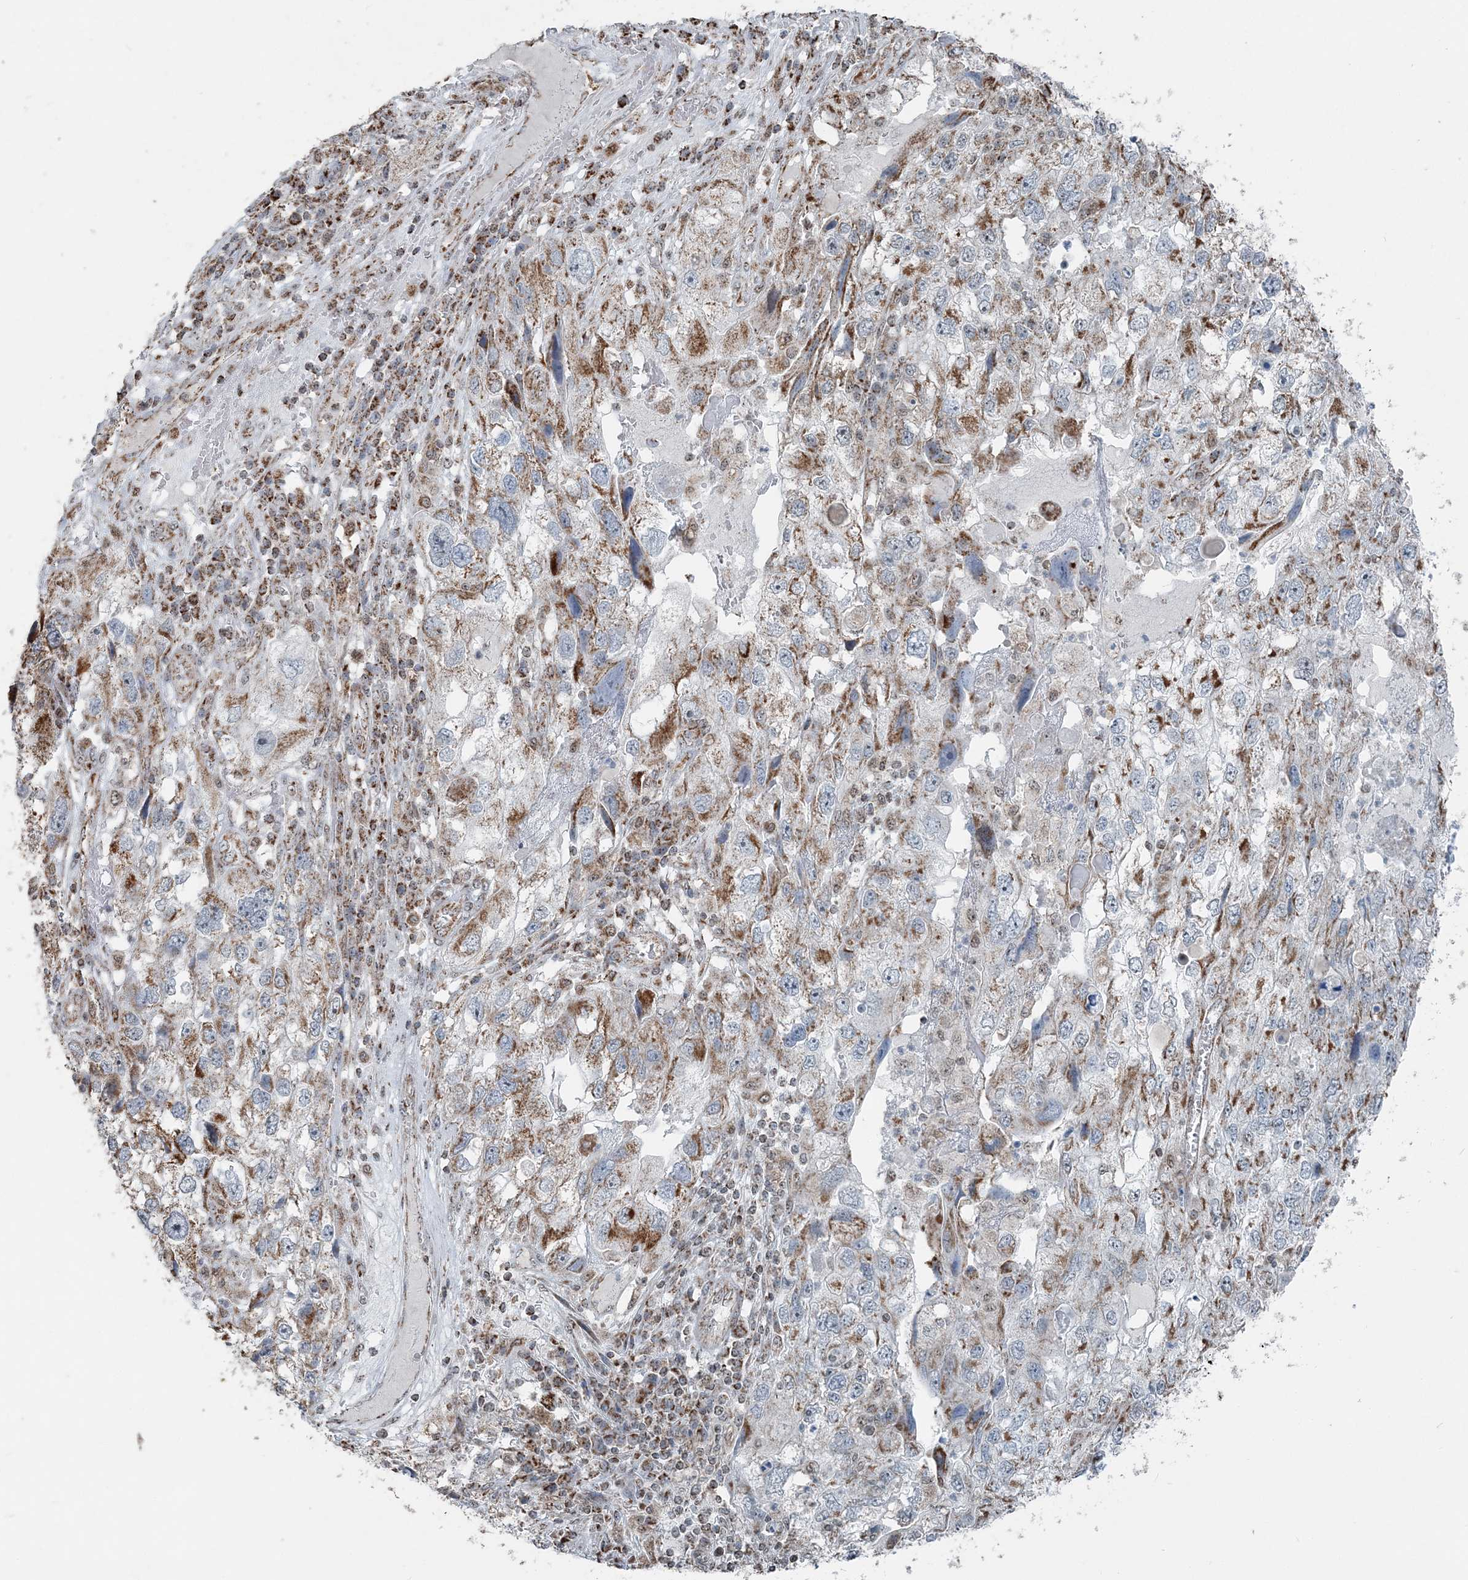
{"staining": {"intensity": "strong", "quantity": "25%-75%", "location": "cytoplasmic/membranous"}, "tissue": "endometrial cancer", "cell_type": "Tumor cells", "image_type": "cancer", "snomed": [{"axis": "morphology", "description": "Adenocarcinoma, NOS"}, {"axis": "topography", "description": "Endometrium"}], "caption": "DAB immunohistochemical staining of human endometrial cancer reveals strong cytoplasmic/membranous protein expression in approximately 25%-75% of tumor cells.", "gene": "SUCLG1", "patient": {"sex": "female", "age": 49}}